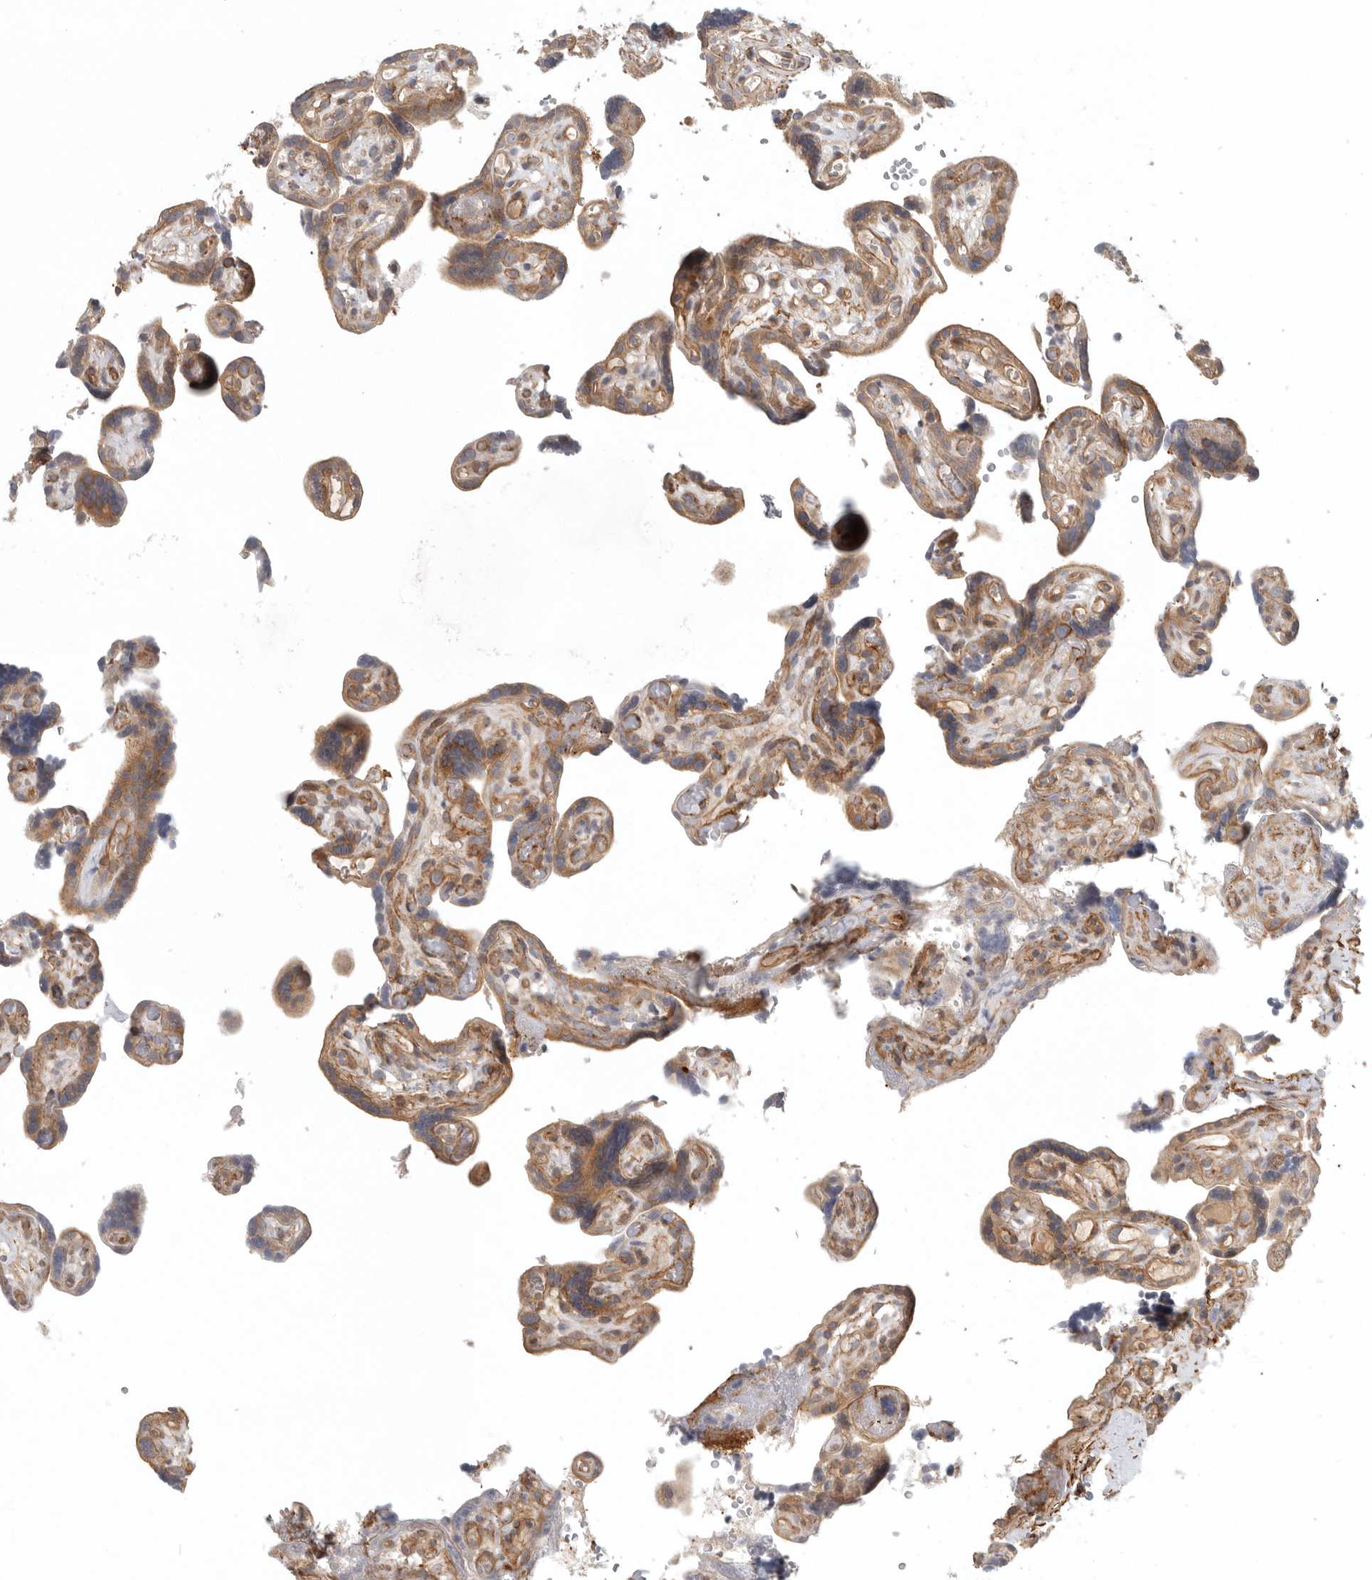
{"staining": {"intensity": "negative", "quantity": "none", "location": "none"}, "tissue": "placenta", "cell_type": "Decidual cells", "image_type": "normal", "snomed": [{"axis": "morphology", "description": "Normal tissue, NOS"}, {"axis": "topography", "description": "Placenta"}], "caption": "Immunohistochemistry of benign placenta exhibits no positivity in decidual cells. The staining is performed using DAB brown chromogen with nuclei counter-stained in using hematoxylin.", "gene": "LONRF1", "patient": {"sex": "female", "age": 30}}